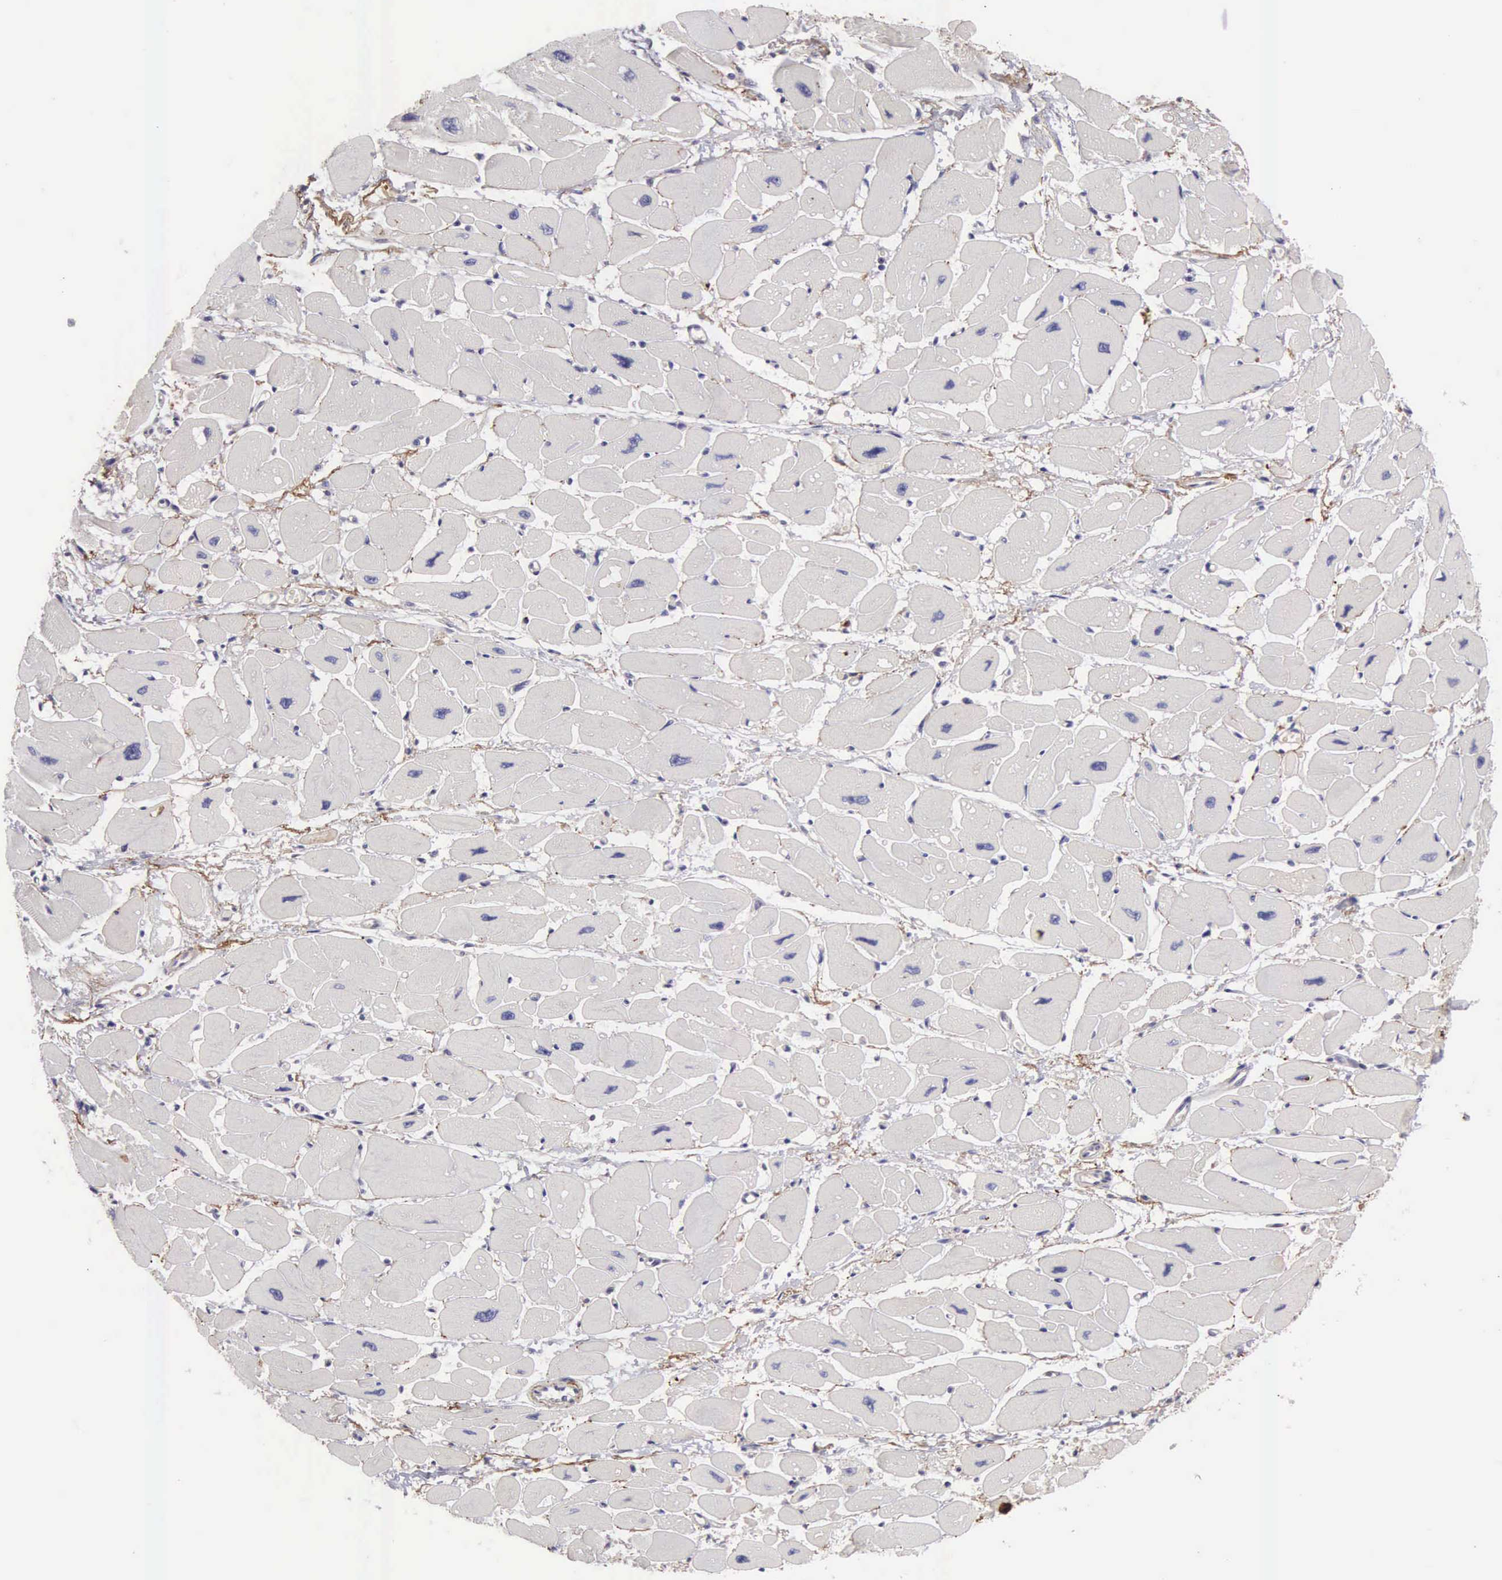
{"staining": {"intensity": "negative", "quantity": "none", "location": "none"}, "tissue": "heart muscle", "cell_type": "Cardiomyocytes", "image_type": "normal", "snomed": [{"axis": "morphology", "description": "Normal tissue, NOS"}, {"axis": "topography", "description": "Heart"}], "caption": "Immunohistochemical staining of unremarkable heart muscle exhibits no significant staining in cardiomyocytes. Nuclei are stained in blue.", "gene": "CLU", "patient": {"sex": "female", "age": 54}}